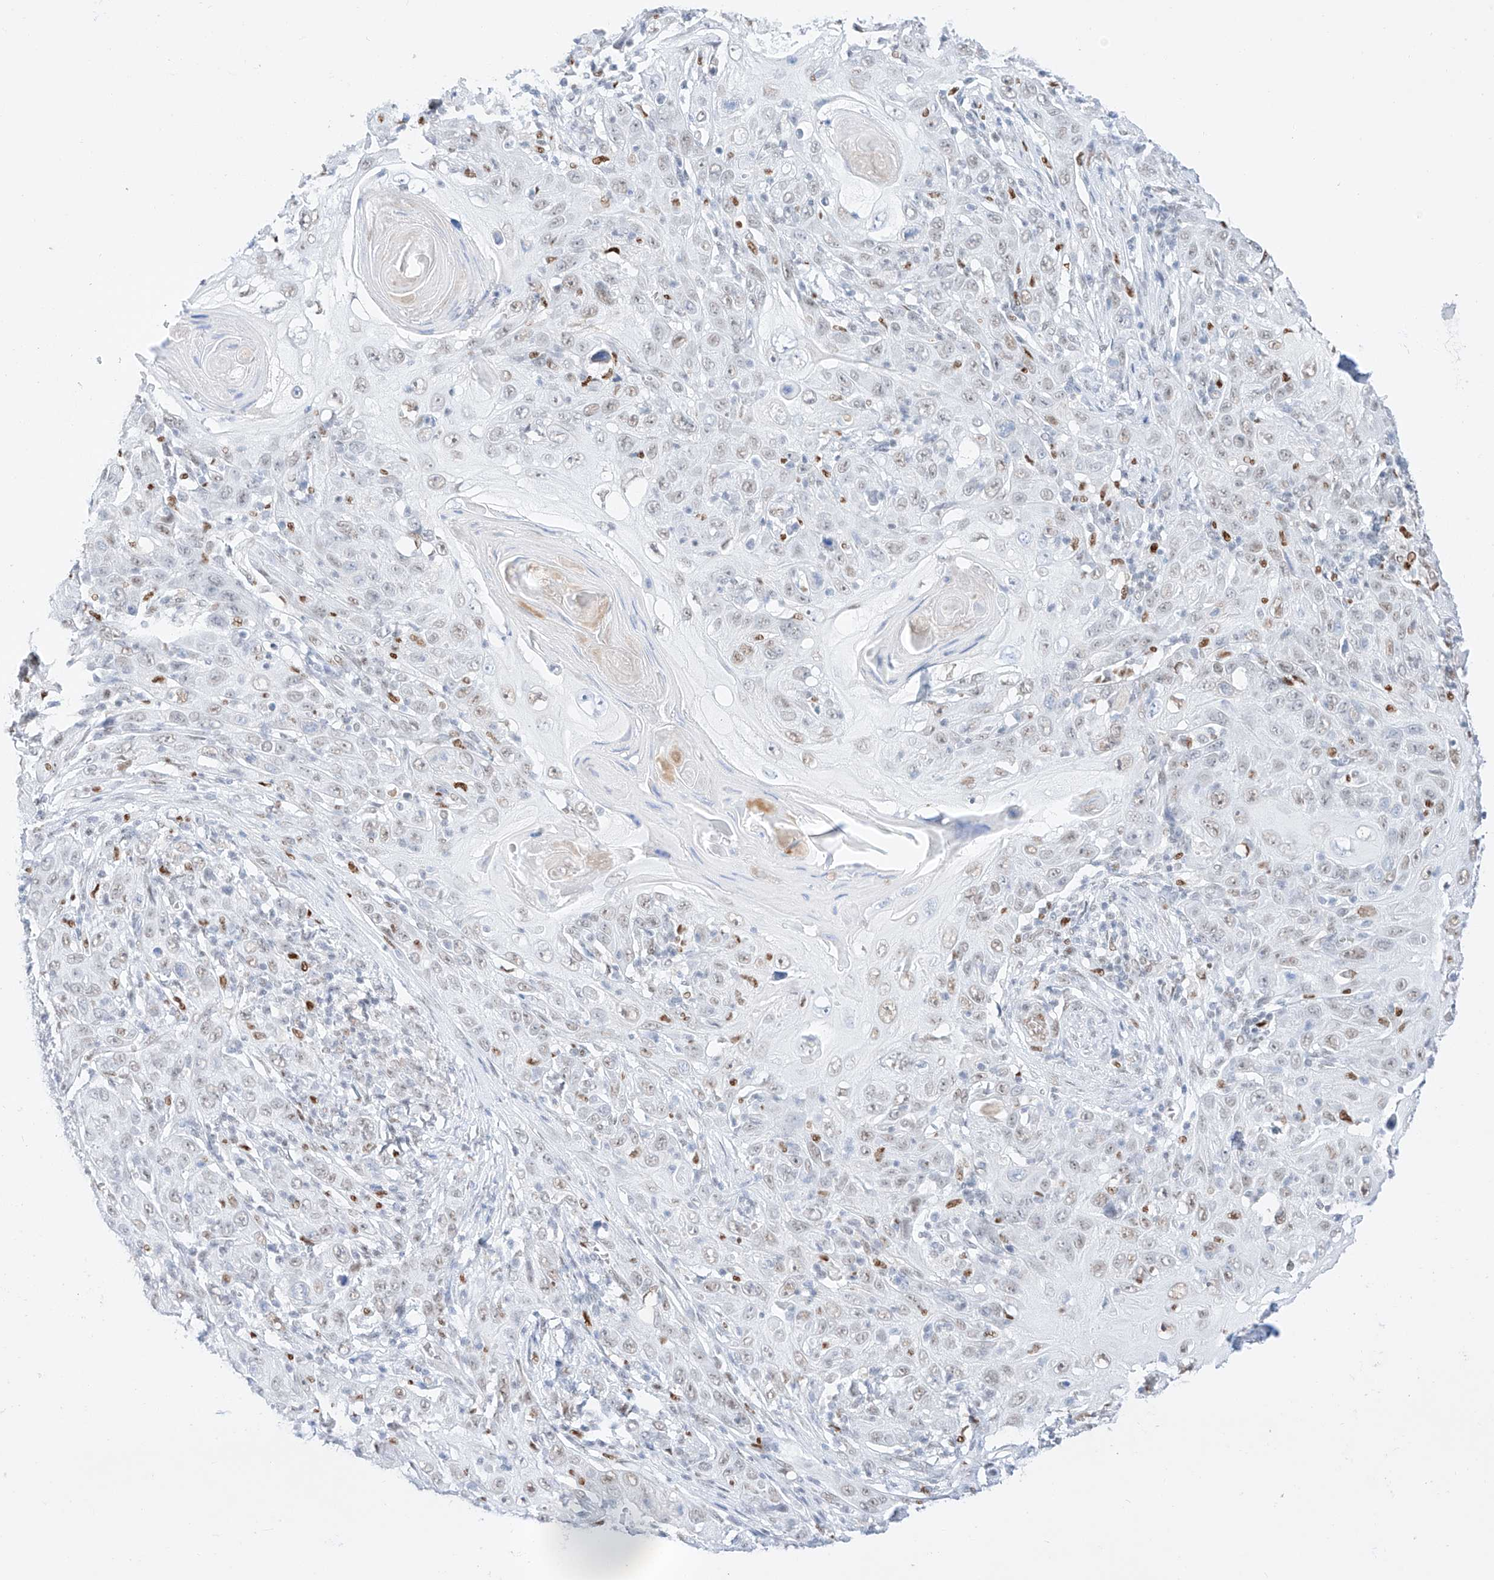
{"staining": {"intensity": "weak", "quantity": "<25%", "location": "nuclear"}, "tissue": "skin cancer", "cell_type": "Tumor cells", "image_type": "cancer", "snomed": [{"axis": "morphology", "description": "Squamous cell carcinoma, NOS"}, {"axis": "topography", "description": "Skin"}], "caption": "Immunohistochemical staining of squamous cell carcinoma (skin) demonstrates no significant staining in tumor cells.", "gene": "APIP", "patient": {"sex": "female", "age": 88}}